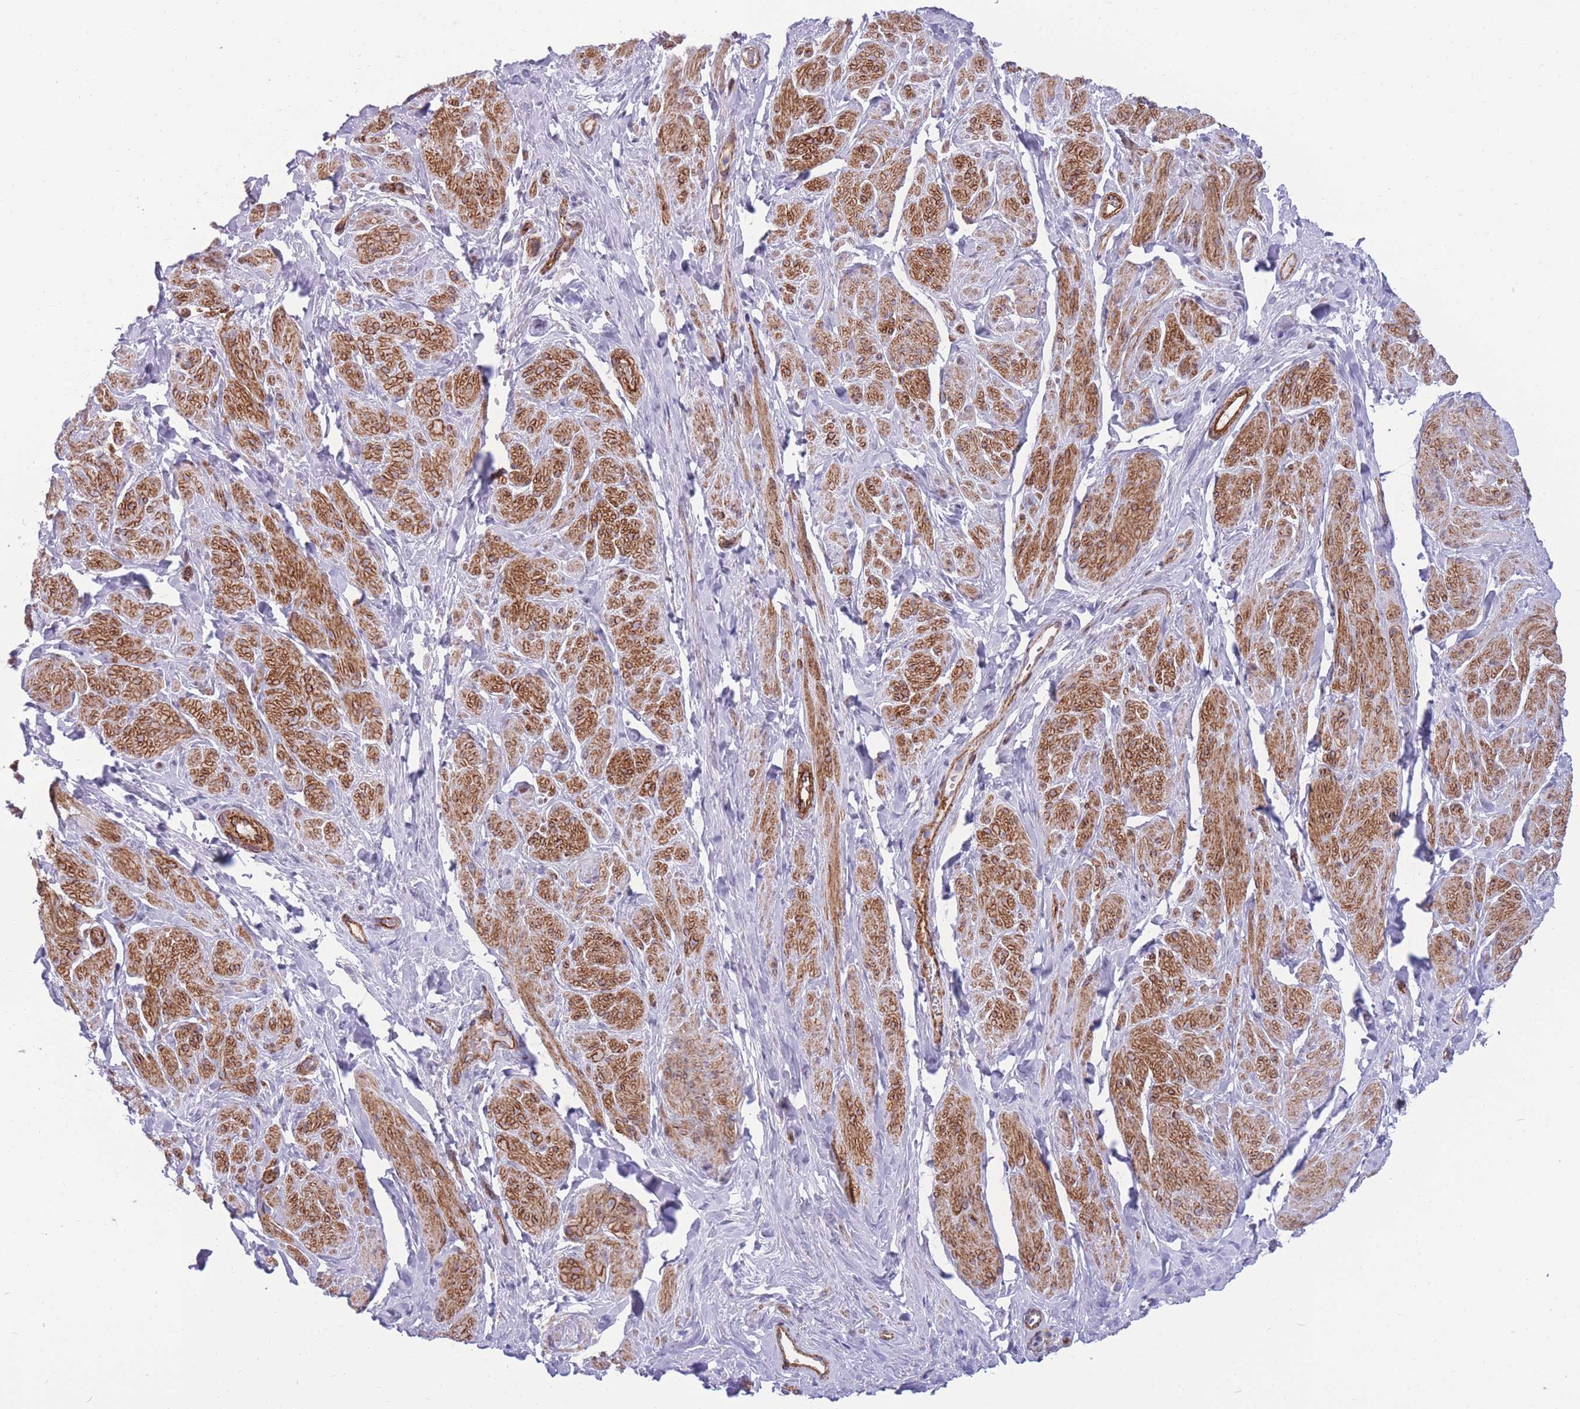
{"staining": {"intensity": "strong", "quantity": "25%-75%", "location": "cytoplasmic/membranous"}, "tissue": "smooth muscle", "cell_type": "Smooth muscle cells", "image_type": "normal", "snomed": [{"axis": "morphology", "description": "Normal tissue, NOS"}, {"axis": "topography", "description": "Smooth muscle"}, {"axis": "topography", "description": "Peripheral nerve tissue"}], "caption": "Protein staining by immunohistochemistry demonstrates strong cytoplasmic/membranous expression in approximately 25%-75% of smooth muscle cells in unremarkable smooth muscle.", "gene": "RGS11", "patient": {"sex": "male", "age": 69}}